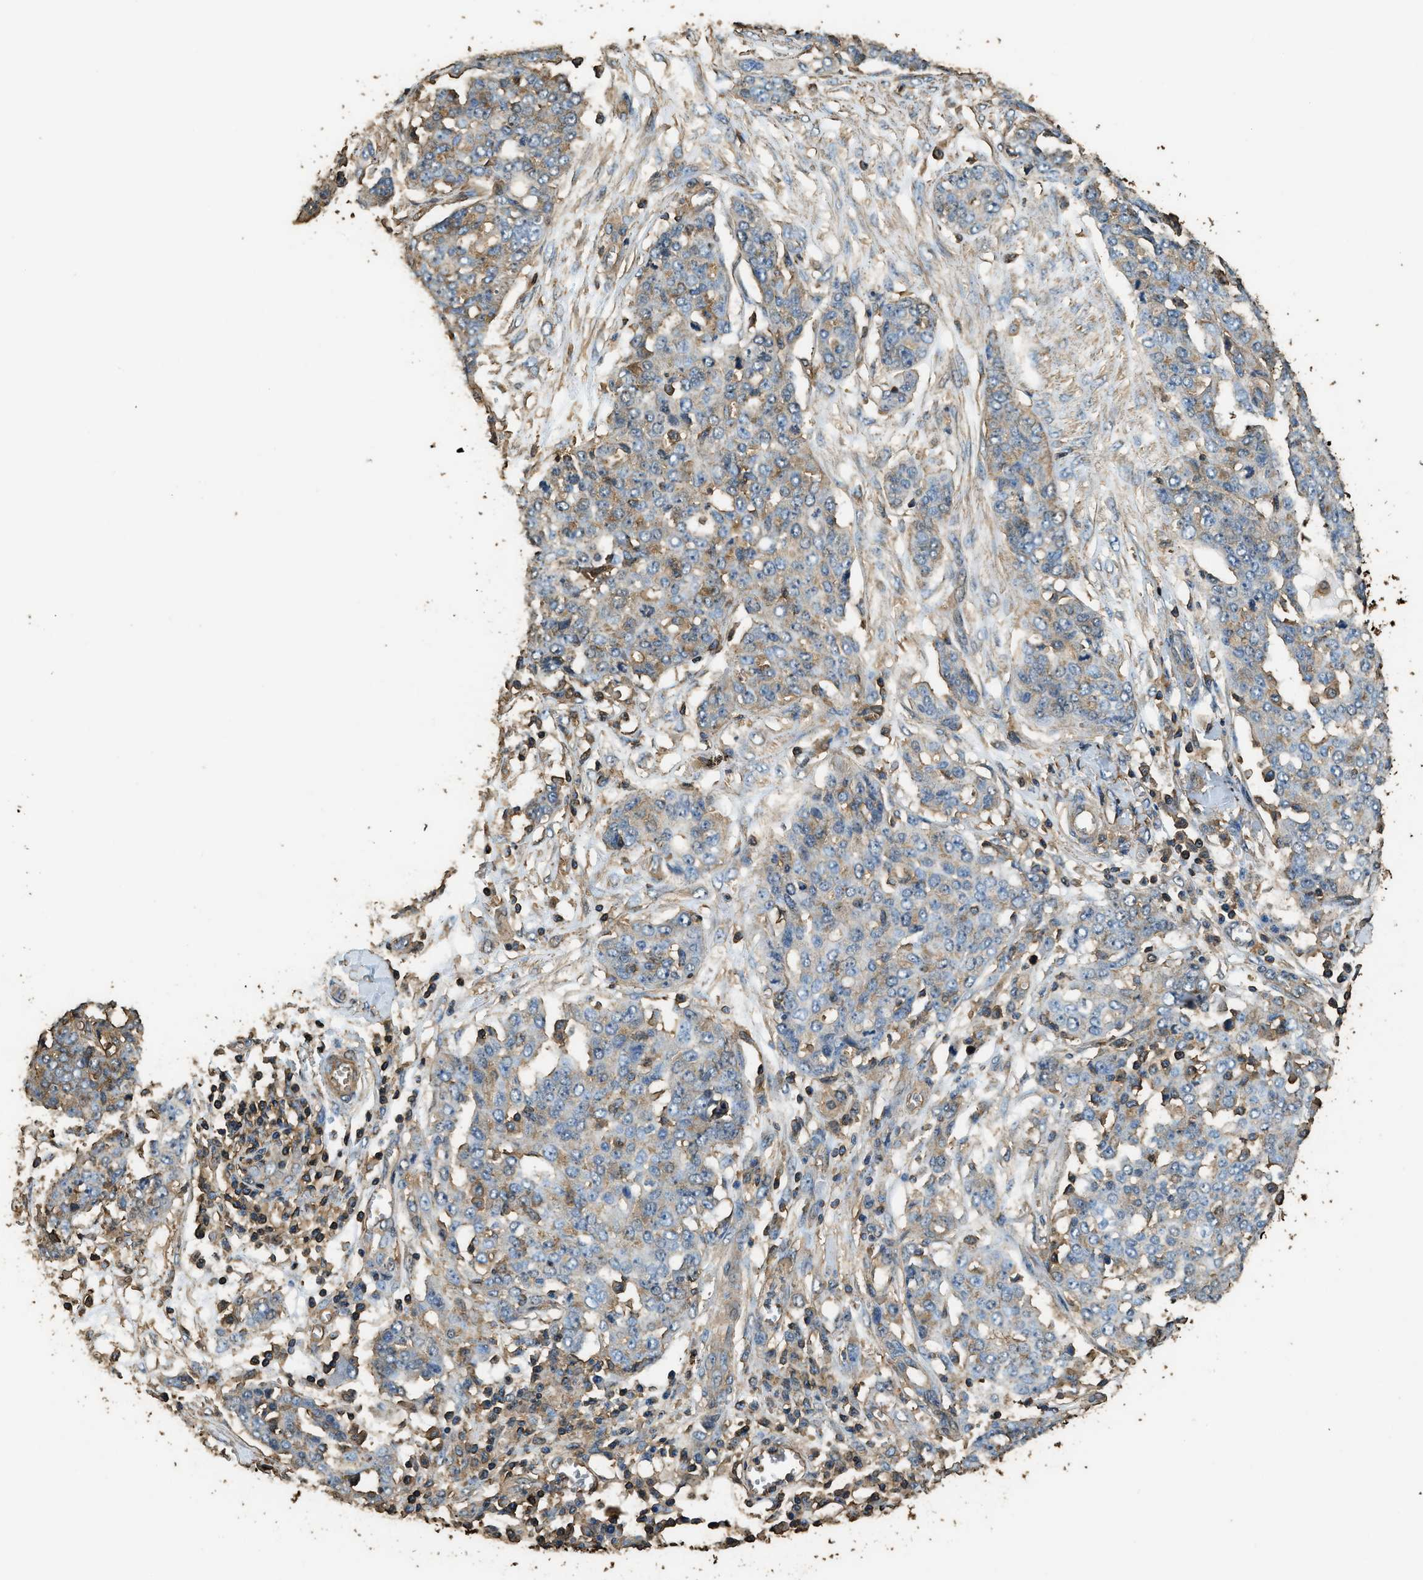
{"staining": {"intensity": "weak", "quantity": "25%-75%", "location": "cytoplasmic/membranous"}, "tissue": "ovarian cancer", "cell_type": "Tumor cells", "image_type": "cancer", "snomed": [{"axis": "morphology", "description": "Cystadenocarcinoma, serous, NOS"}, {"axis": "topography", "description": "Soft tissue"}, {"axis": "topography", "description": "Ovary"}], "caption": "An image showing weak cytoplasmic/membranous positivity in approximately 25%-75% of tumor cells in ovarian cancer, as visualized by brown immunohistochemical staining.", "gene": "ACCS", "patient": {"sex": "female", "age": 57}}